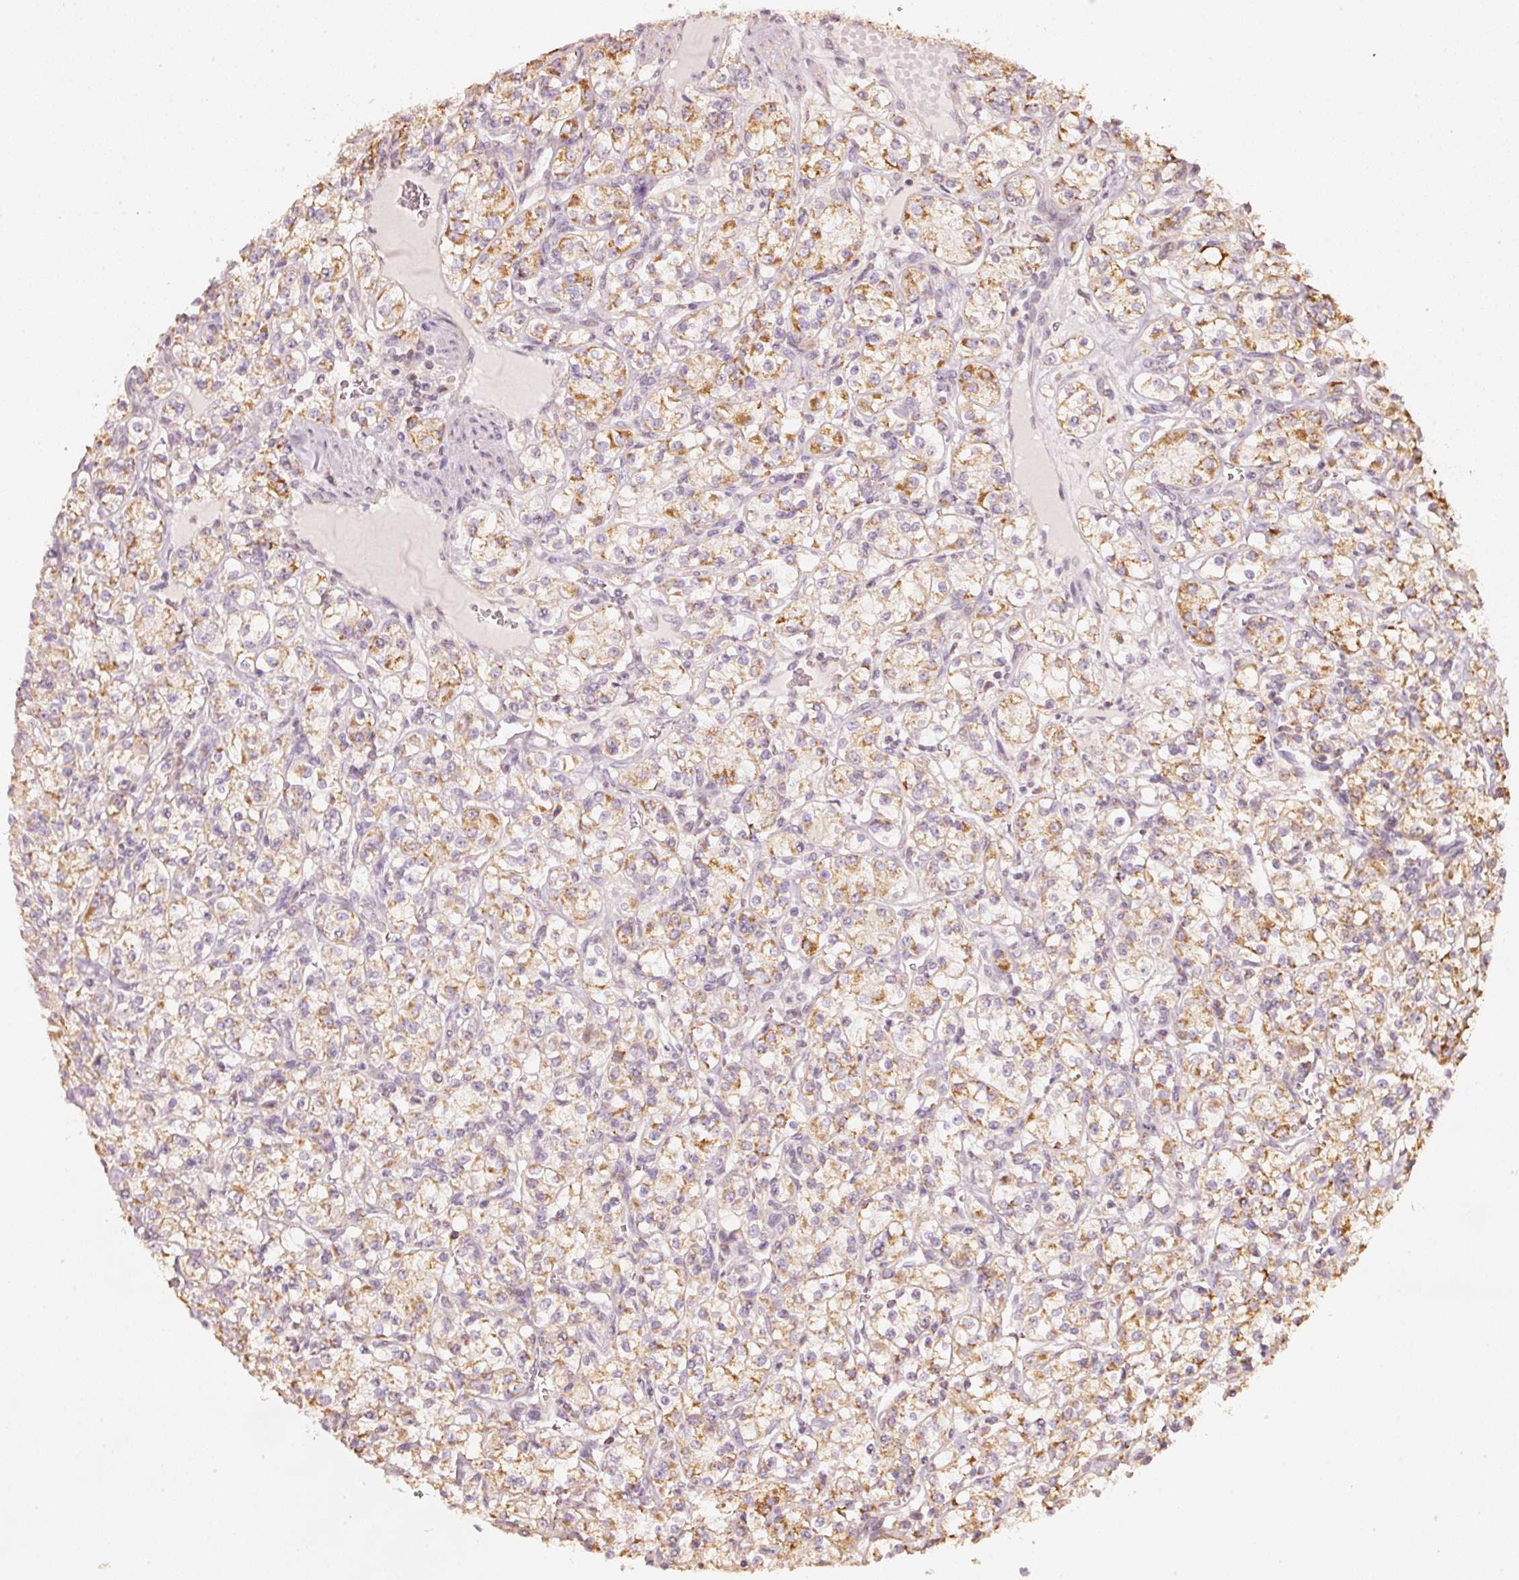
{"staining": {"intensity": "moderate", "quantity": ">75%", "location": "cytoplasmic/membranous"}, "tissue": "renal cancer", "cell_type": "Tumor cells", "image_type": "cancer", "snomed": [{"axis": "morphology", "description": "Adenocarcinoma, NOS"}, {"axis": "topography", "description": "Kidney"}], "caption": "IHC staining of renal adenocarcinoma, which shows medium levels of moderate cytoplasmic/membranous expression in approximately >75% of tumor cells indicating moderate cytoplasmic/membranous protein positivity. The staining was performed using DAB (brown) for protein detection and nuclei were counterstained in hematoxylin (blue).", "gene": "RAB35", "patient": {"sex": "male", "age": 77}}